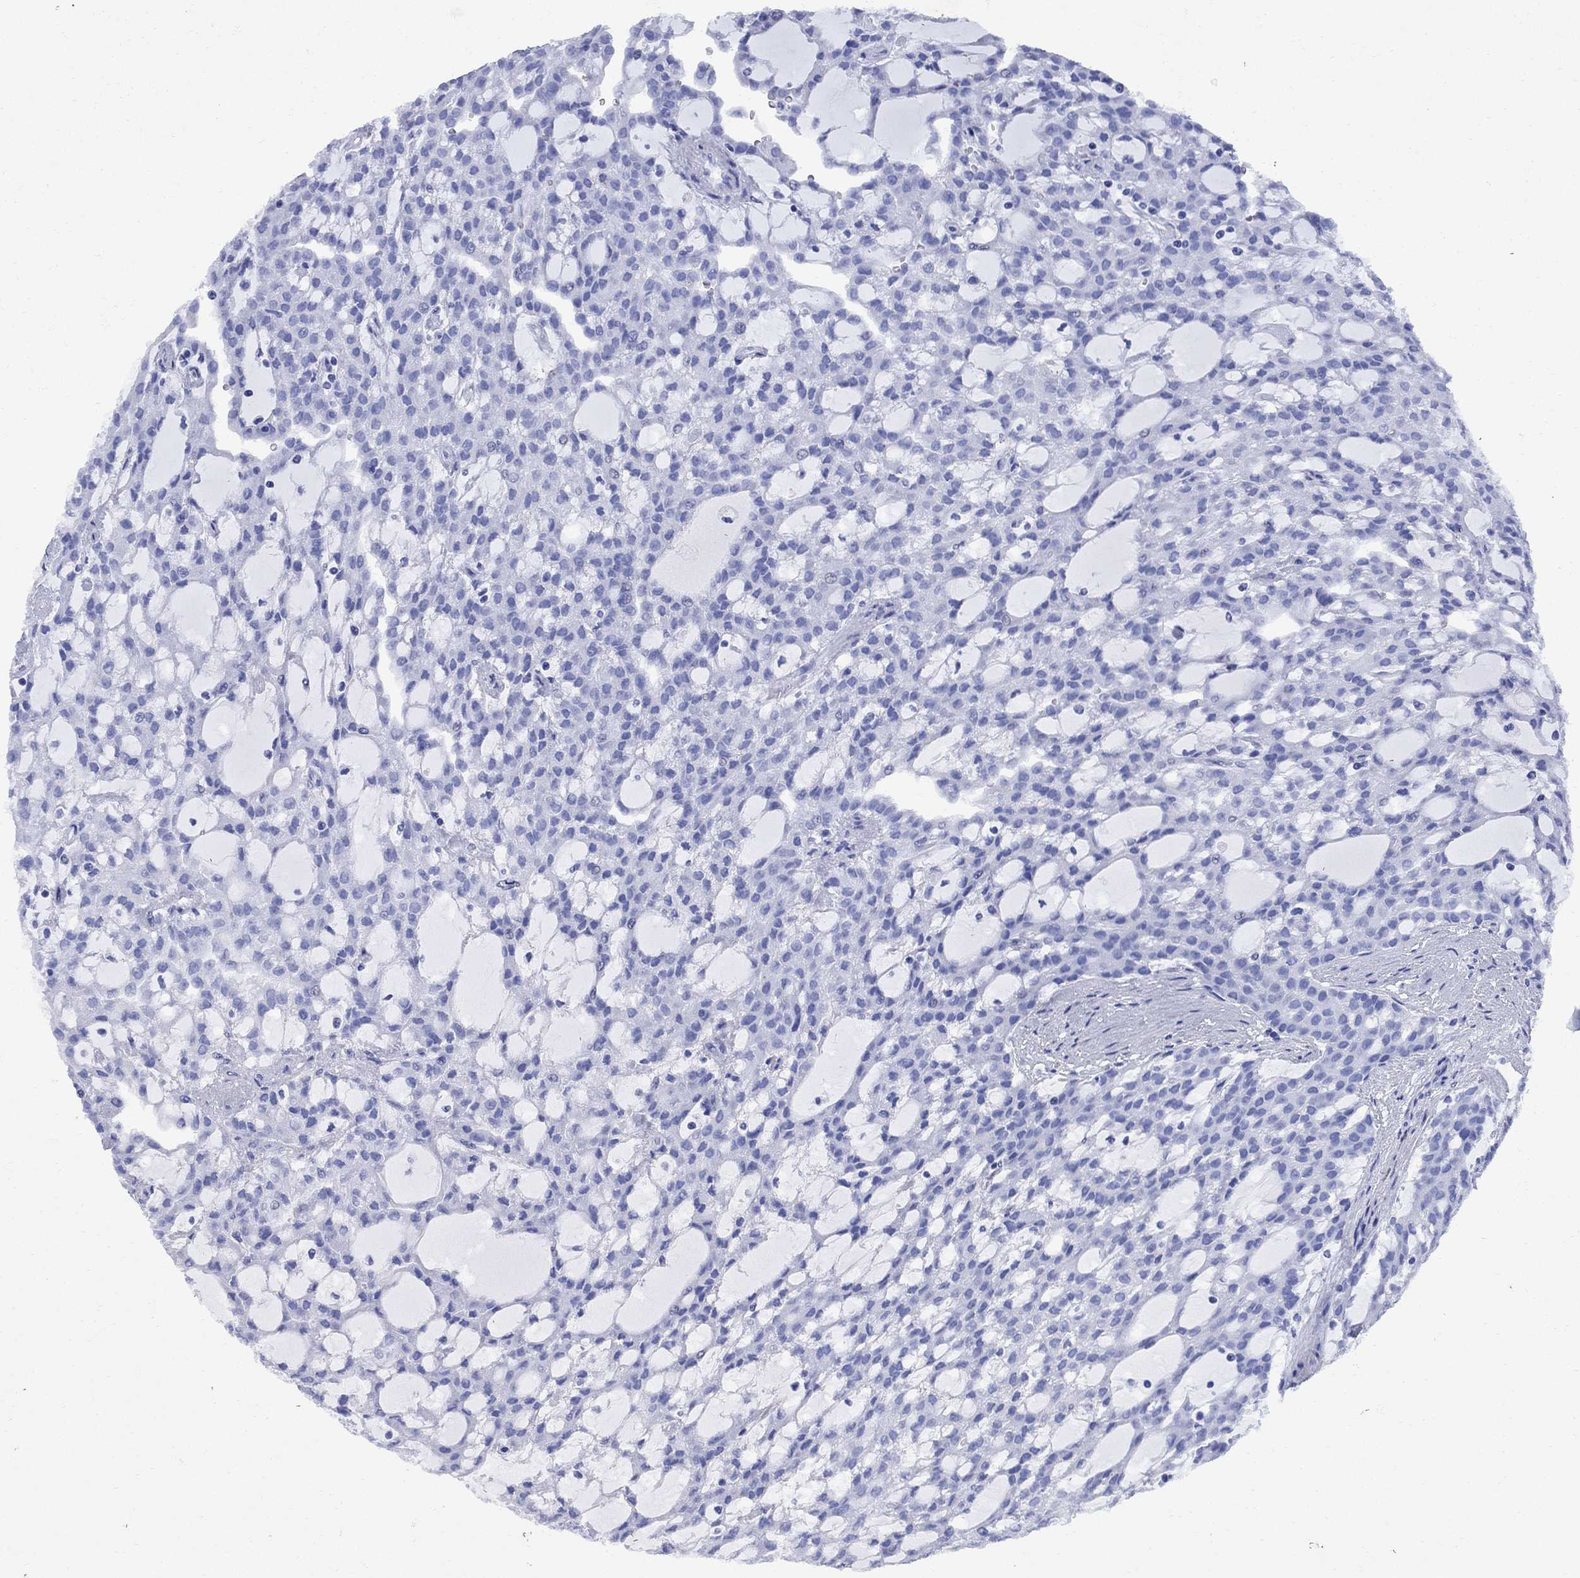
{"staining": {"intensity": "negative", "quantity": "none", "location": "none"}, "tissue": "renal cancer", "cell_type": "Tumor cells", "image_type": "cancer", "snomed": [{"axis": "morphology", "description": "Adenocarcinoma, NOS"}, {"axis": "topography", "description": "Kidney"}], "caption": "Renal adenocarcinoma was stained to show a protein in brown. There is no significant positivity in tumor cells.", "gene": "STAB2", "patient": {"sex": "male", "age": 63}}